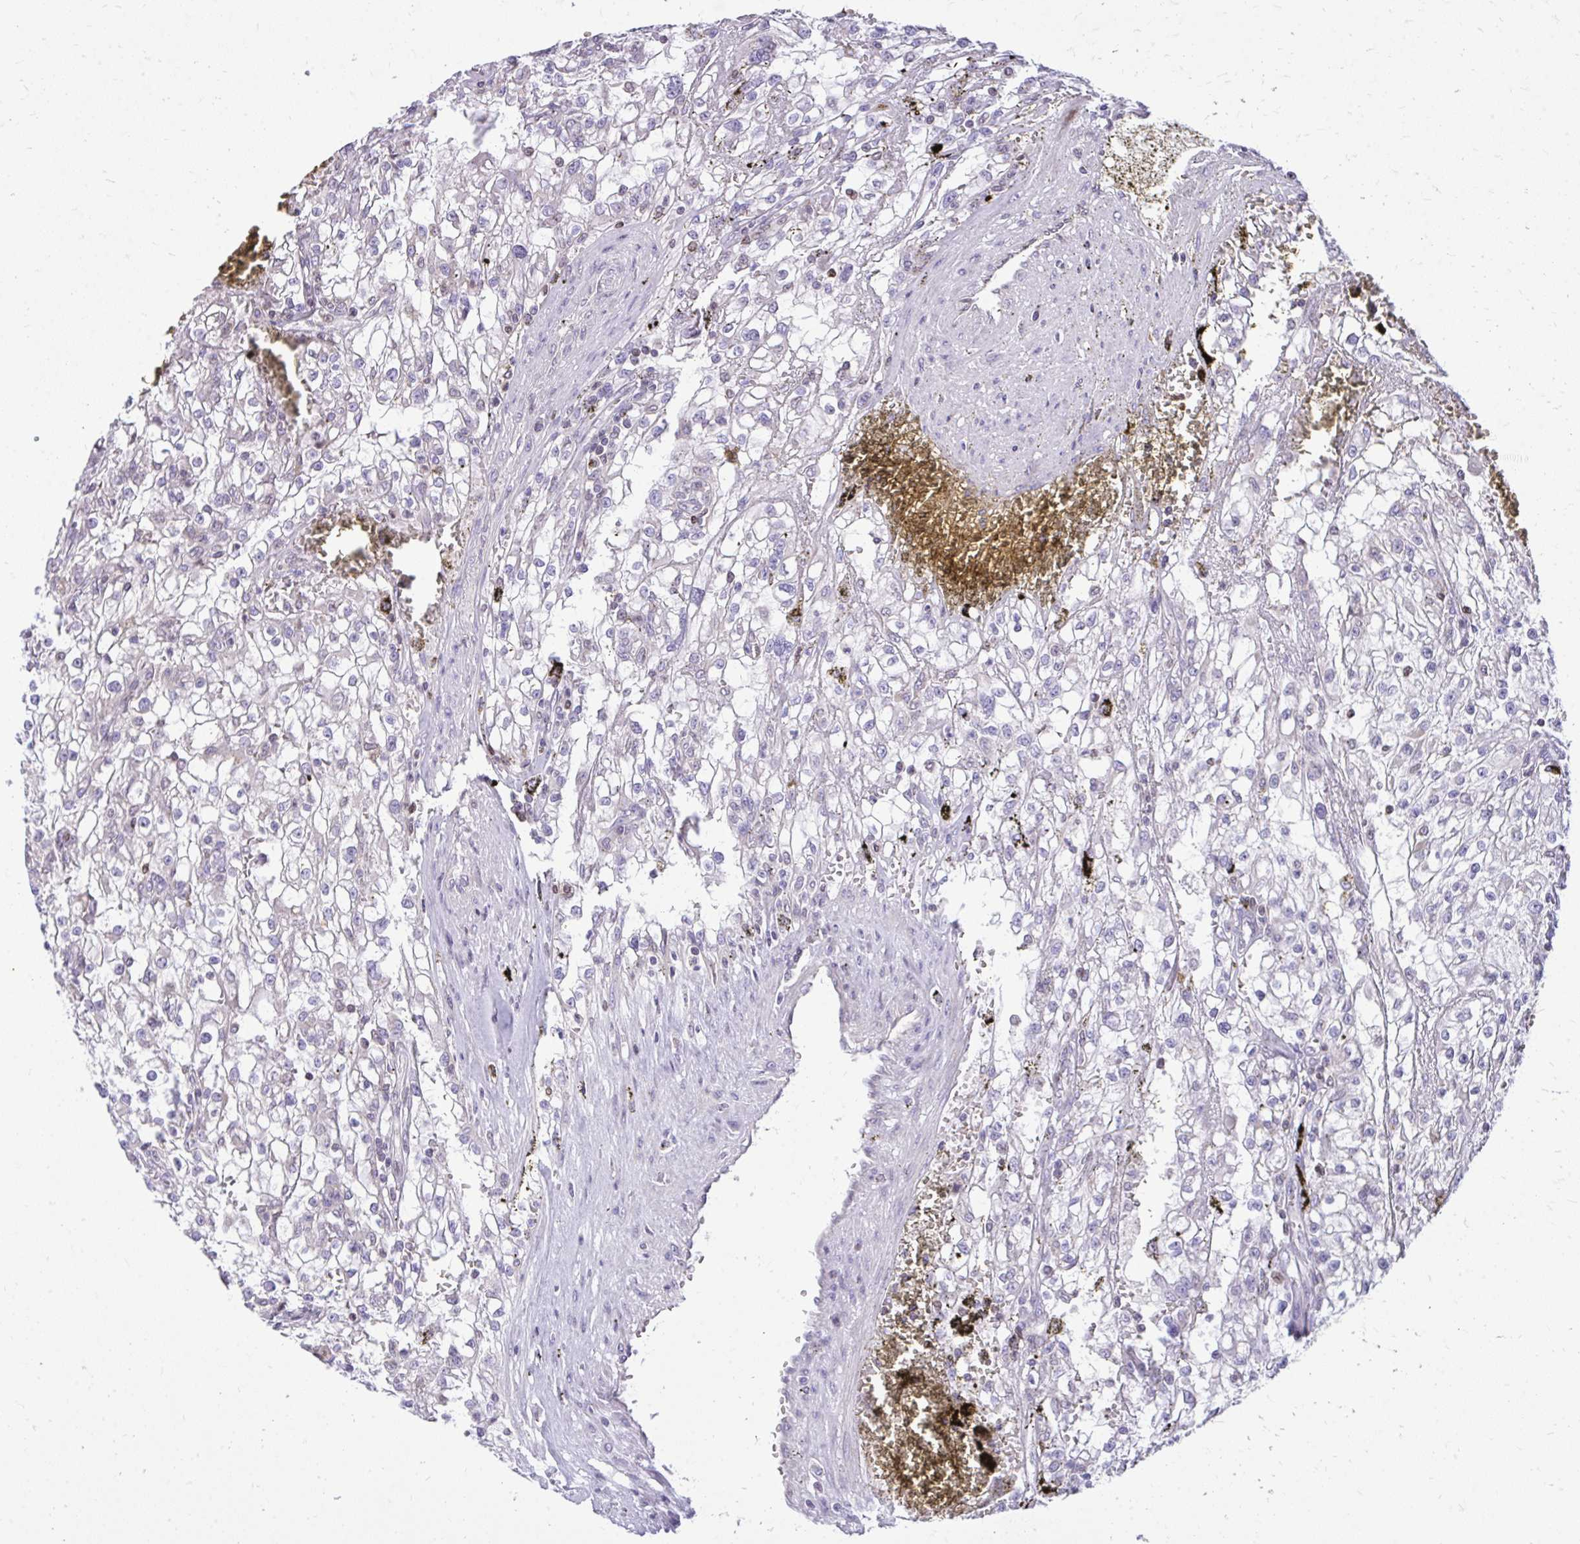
{"staining": {"intensity": "negative", "quantity": "none", "location": "none"}, "tissue": "renal cancer", "cell_type": "Tumor cells", "image_type": "cancer", "snomed": [{"axis": "morphology", "description": "Adenocarcinoma, NOS"}, {"axis": "topography", "description": "Kidney"}], "caption": "IHC photomicrograph of neoplastic tissue: renal cancer stained with DAB (3,3'-diaminobenzidine) shows no significant protein staining in tumor cells. Nuclei are stained in blue.", "gene": "RPS6KA2", "patient": {"sex": "female", "age": 74}}